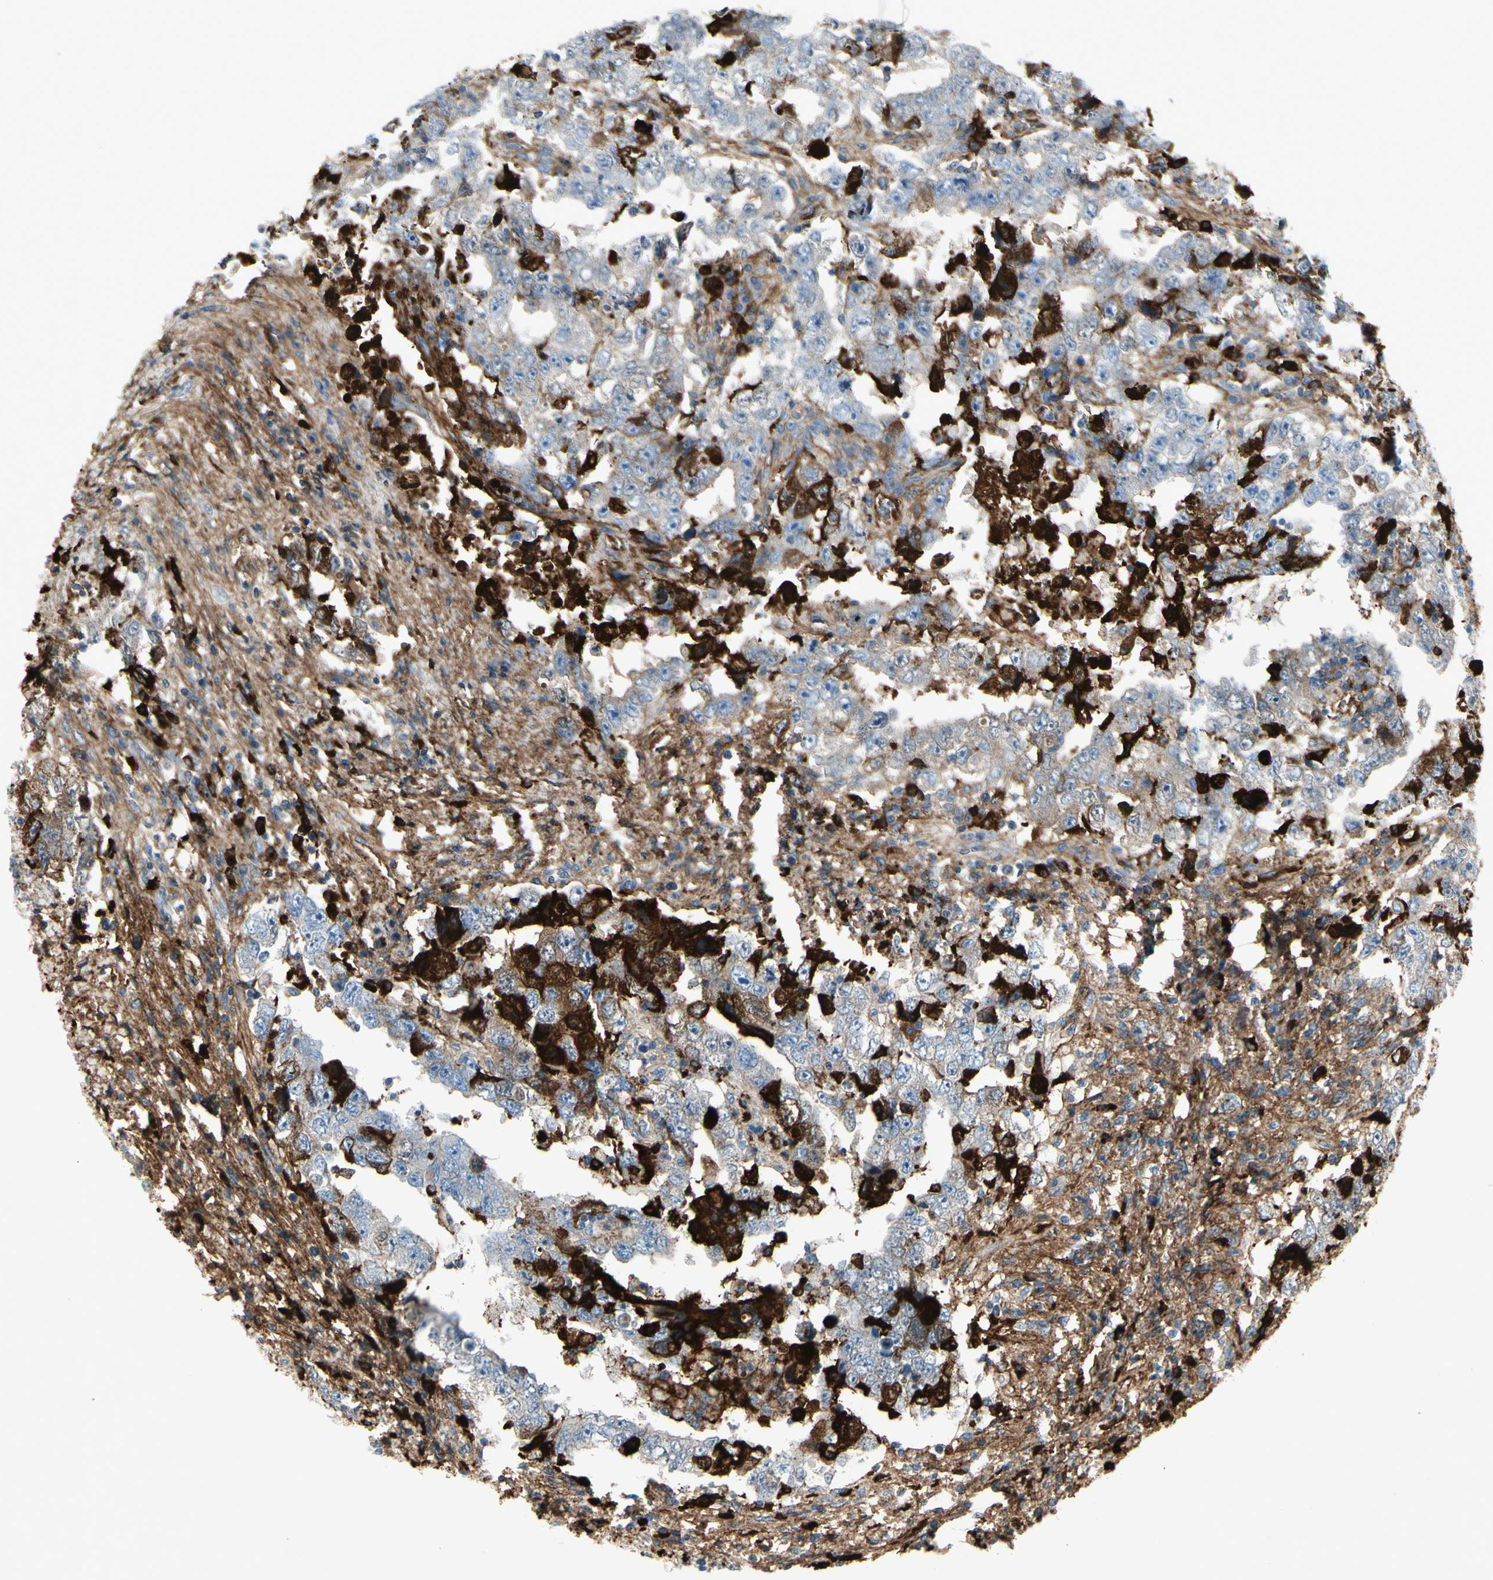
{"staining": {"intensity": "strong", "quantity": "<25%", "location": "cytoplasmic/membranous"}, "tissue": "testis cancer", "cell_type": "Tumor cells", "image_type": "cancer", "snomed": [{"axis": "morphology", "description": "Carcinoma, Embryonal, NOS"}, {"axis": "topography", "description": "Testis"}], "caption": "Protein positivity by immunohistochemistry (IHC) reveals strong cytoplasmic/membranous positivity in approximately <25% of tumor cells in testis embryonal carcinoma. The staining was performed using DAB (3,3'-diaminobenzidine), with brown indicating positive protein expression. Nuclei are stained blue with hematoxylin.", "gene": "IGHG1", "patient": {"sex": "male", "age": 26}}